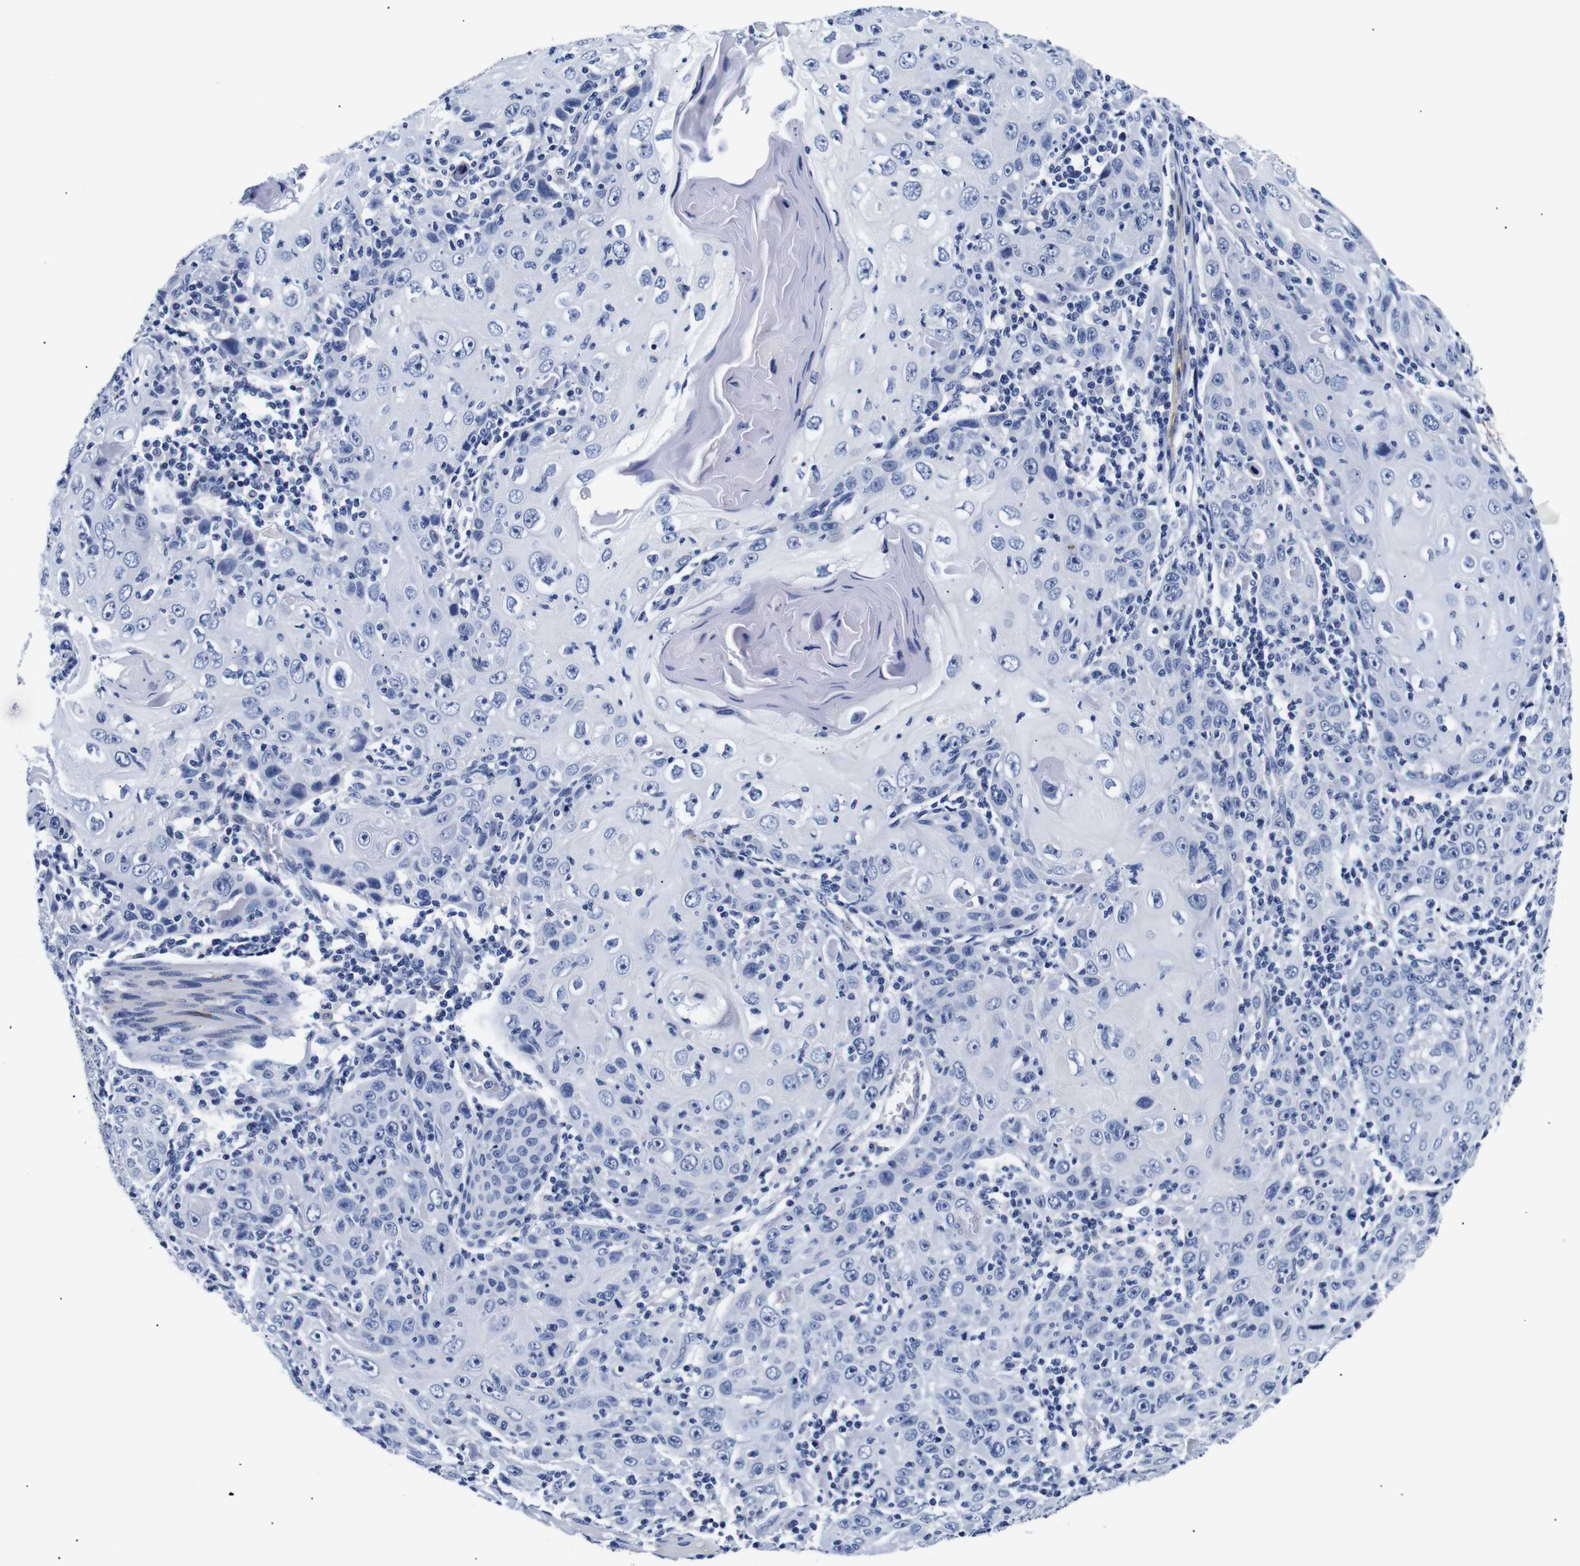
{"staining": {"intensity": "negative", "quantity": "none", "location": "none"}, "tissue": "skin cancer", "cell_type": "Tumor cells", "image_type": "cancer", "snomed": [{"axis": "morphology", "description": "Squamous cell carcinoma, NOS"}, {"axis": "topography", "description": "Skin"}], "caption": "IHC photomicrograph of squamous cell carcinoma (skin) stained for a protein (brown), which reveals no expression in tumor cells.", "gene": "GAP43", "patient": {"sex": "female", "age": 88}}